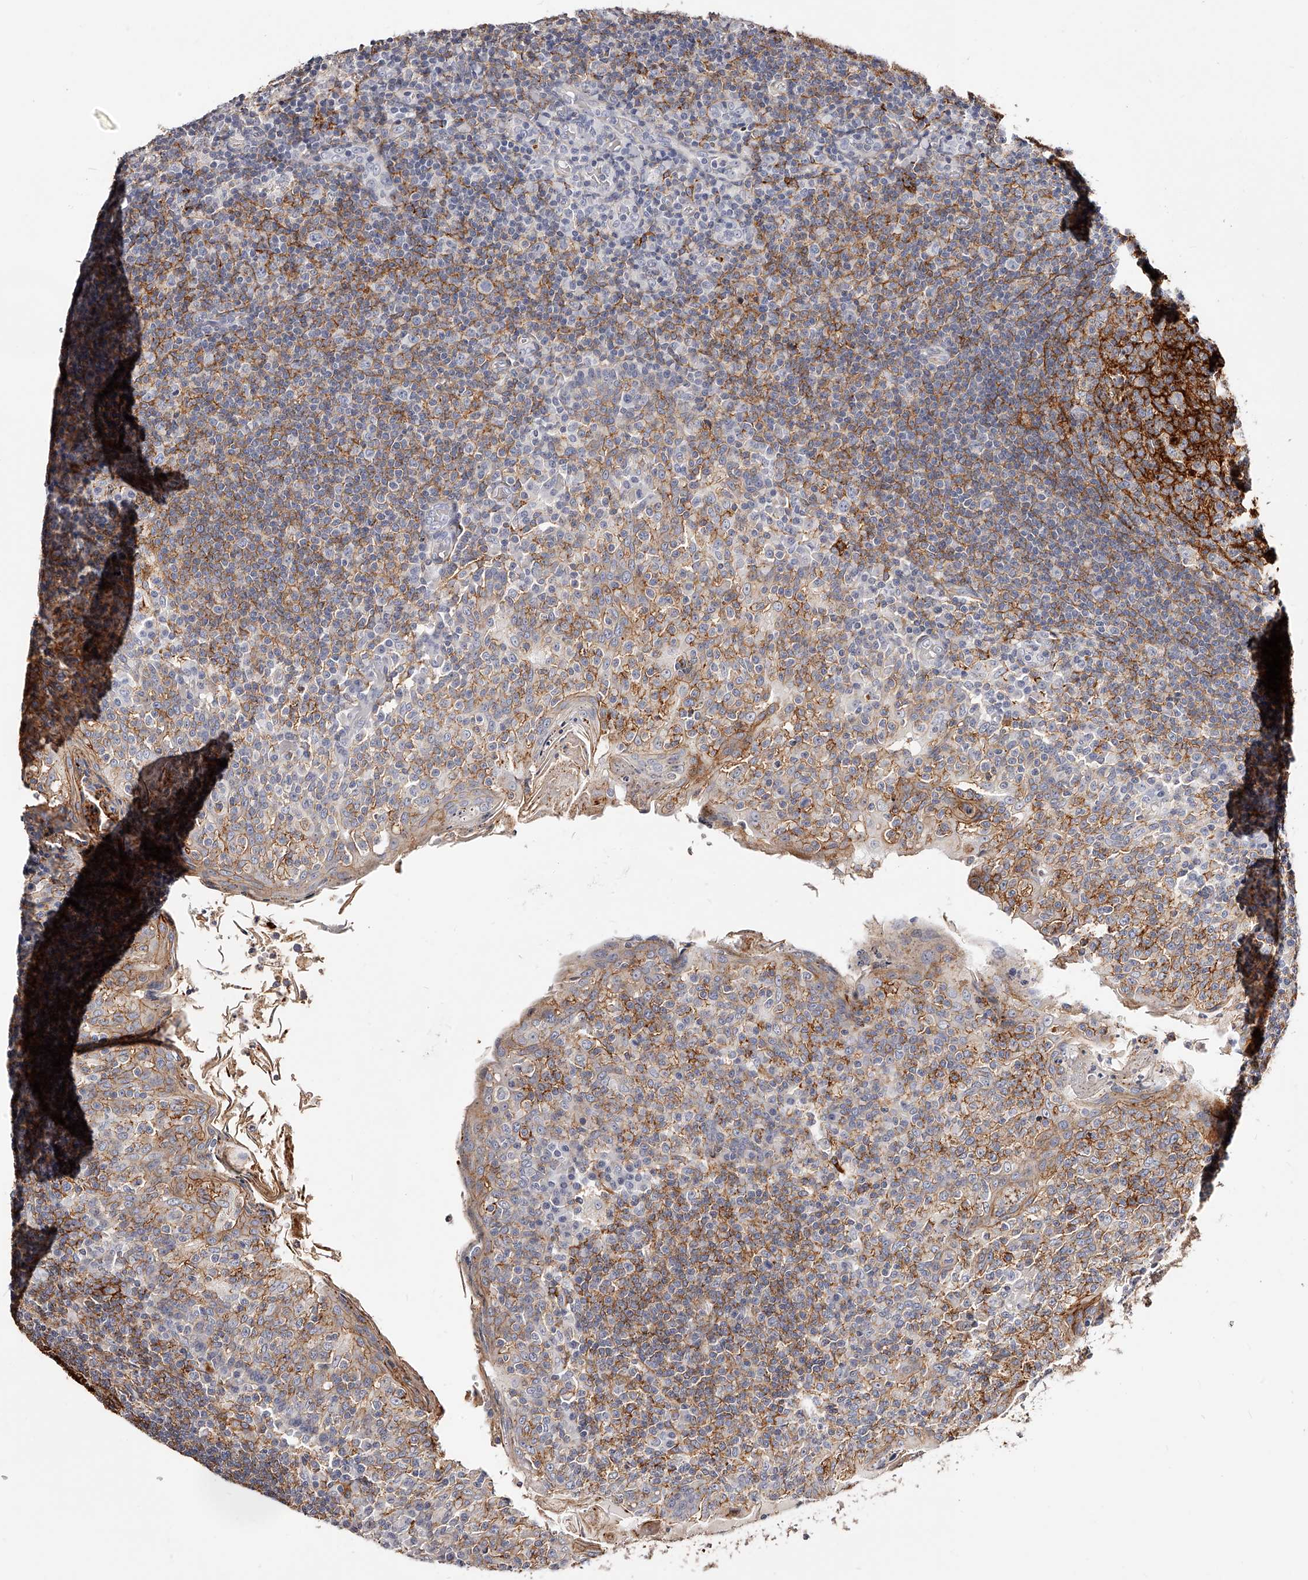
{"staining": {"intensity": "strong", "quantity": "<25%", "location": "cytoplasmic/membranous"}, "tissue": "tonsil", "cell_type": "Germinal center cells", "image_type": "normal", "snomed": [{"axis": "morphology", "description": "Normal tissue, NOS"}, {"axis": "topography", "description": "Tonsil"}], "caption": "About <25% of germinal center cells in normal human tonsil display strong cytoplasmic/membranous protein positivity as visualized by brown immunohistochemical staining.", "gene": "CD82", "patient": {"sex": "female", "age": 19}}